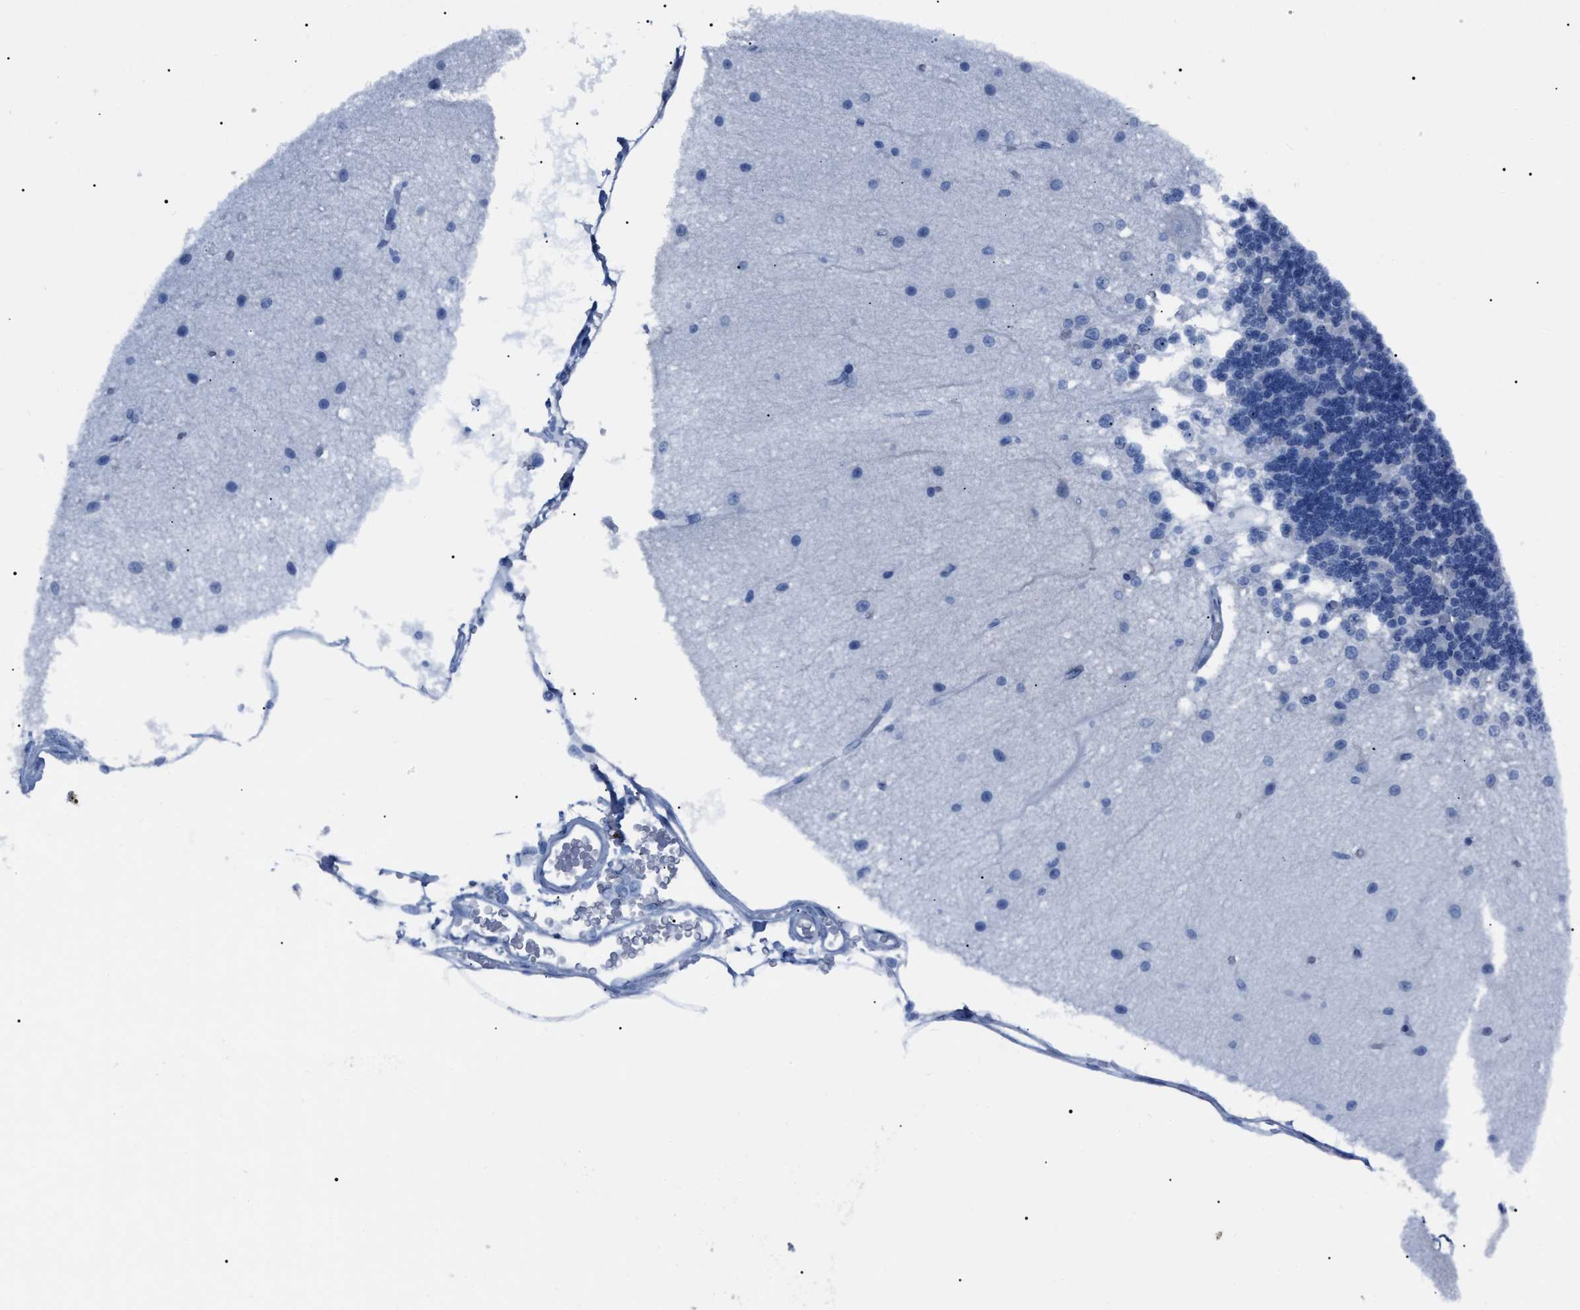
{"staining": {"intensity": "negative", "quantity": "none", "location": "none"}, "tissue": "cerebellum", "cell_type": "Cells in granular layer", "image_type": "normal", "snomed": [{"axis": "morphology", "description": "Normal tissue, NOS"}, {"axis": "topography", "description": "Cerebellum"}], "caption": "Cells in granular layer show no significant staining in benign cerebellum. Nuclei are stained in blue.", "gene": "LRRC14", "patient": {"sex": "female", "age": 54}}